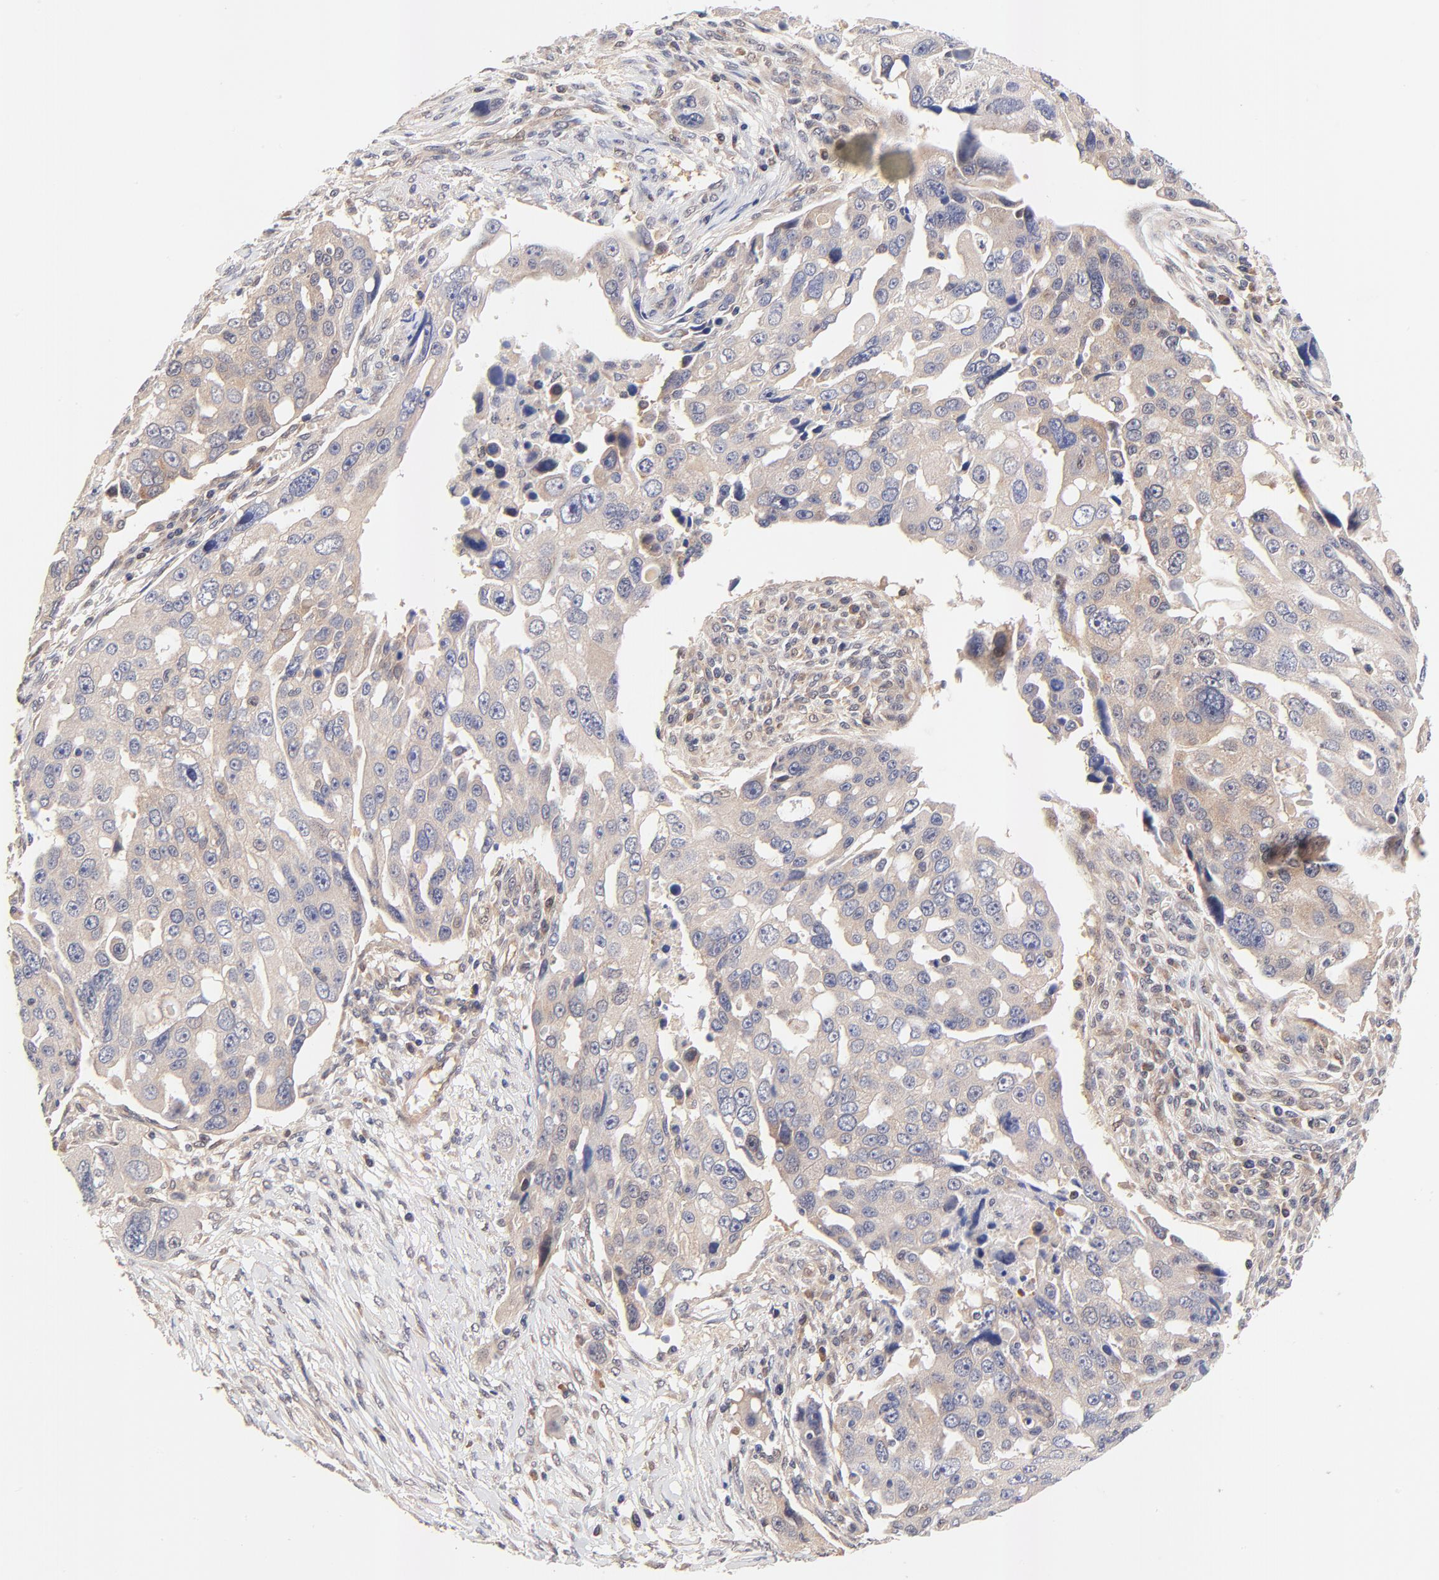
{"staining": {"intensity": "weak", "quantity": ">75%", "location": "cytoplasmic/membranous"}, "tissue": "ovarian cancer", "cell_type": "Tumor cells", "image_type": "cancer", "snomed": [{"axis": "morphology", "description": "Carcinoma, endometroid"}, {"axis": "topography", "description": "Ovary"}], "caption": "This is an image of immunohistochemistry staining of endometroid carcinoma (ovarian), which shows weak staining in the cytoplasmic/membranous of tumor cells.", "gene": "TXNL1", "patient": {"sex": "female", "age": 75}}